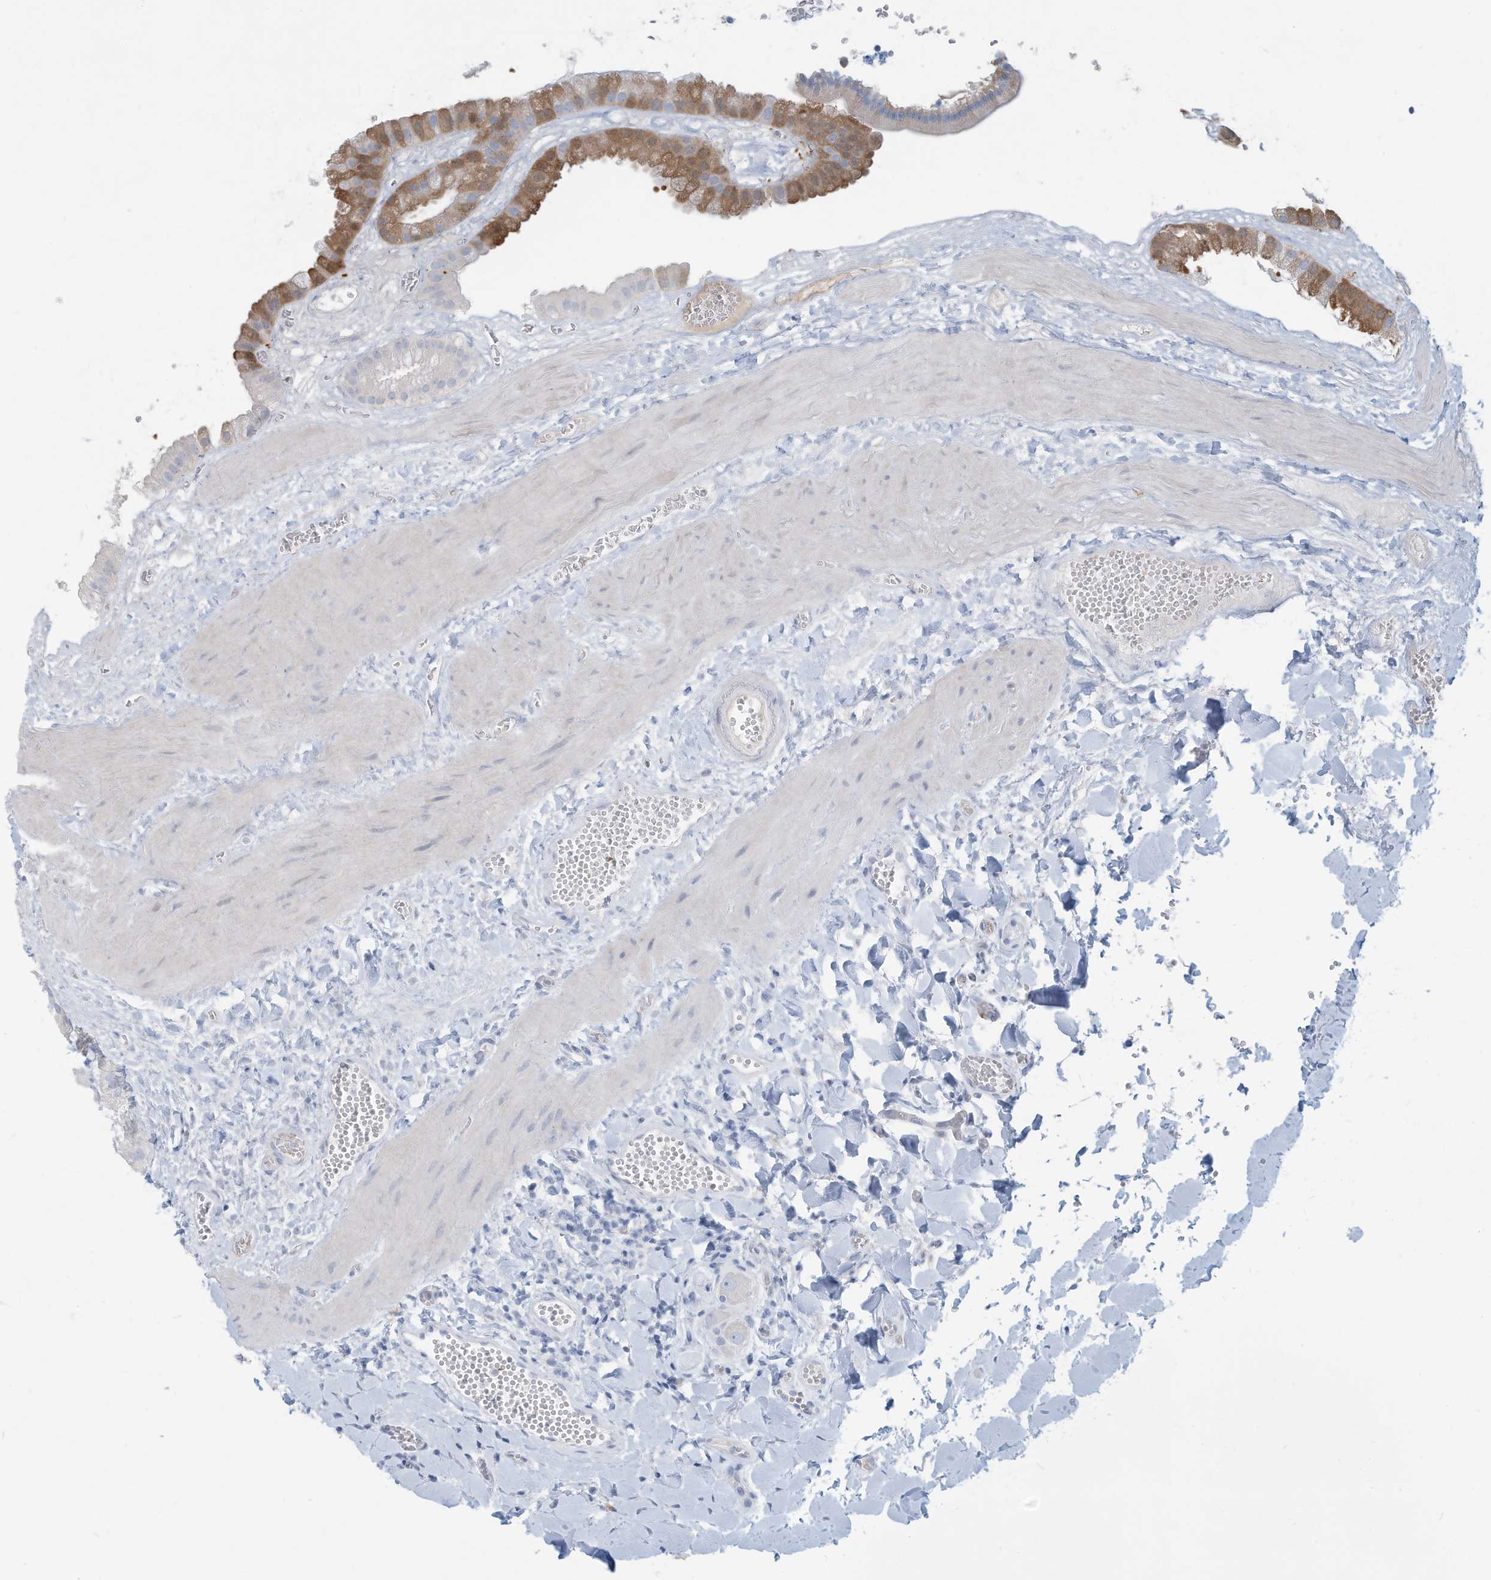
{"staining": {"intensity": "strong", "quantity": ">75%", "location": "cytoplasmic/membranous,nuclear"}, "tissue": "gallbladder", "cell_type": "Glandular cells", "image_type": "normal", "snomed": [{"axis": "morphology", "description": "Normal tissue, NOS"}, {"axis": "topography", "description": "Gallbladder"}], "caption": "The micrograph exhibits a brown stain indicating the presence of a protein in the cytoplasmic/membranous,nuclear of glandular cells in gallbladder. (Brightfield microscopy of DAB IHC at high magnification).", "gene": "ERI2", "patient": {"sex": "male", "age": 55}}